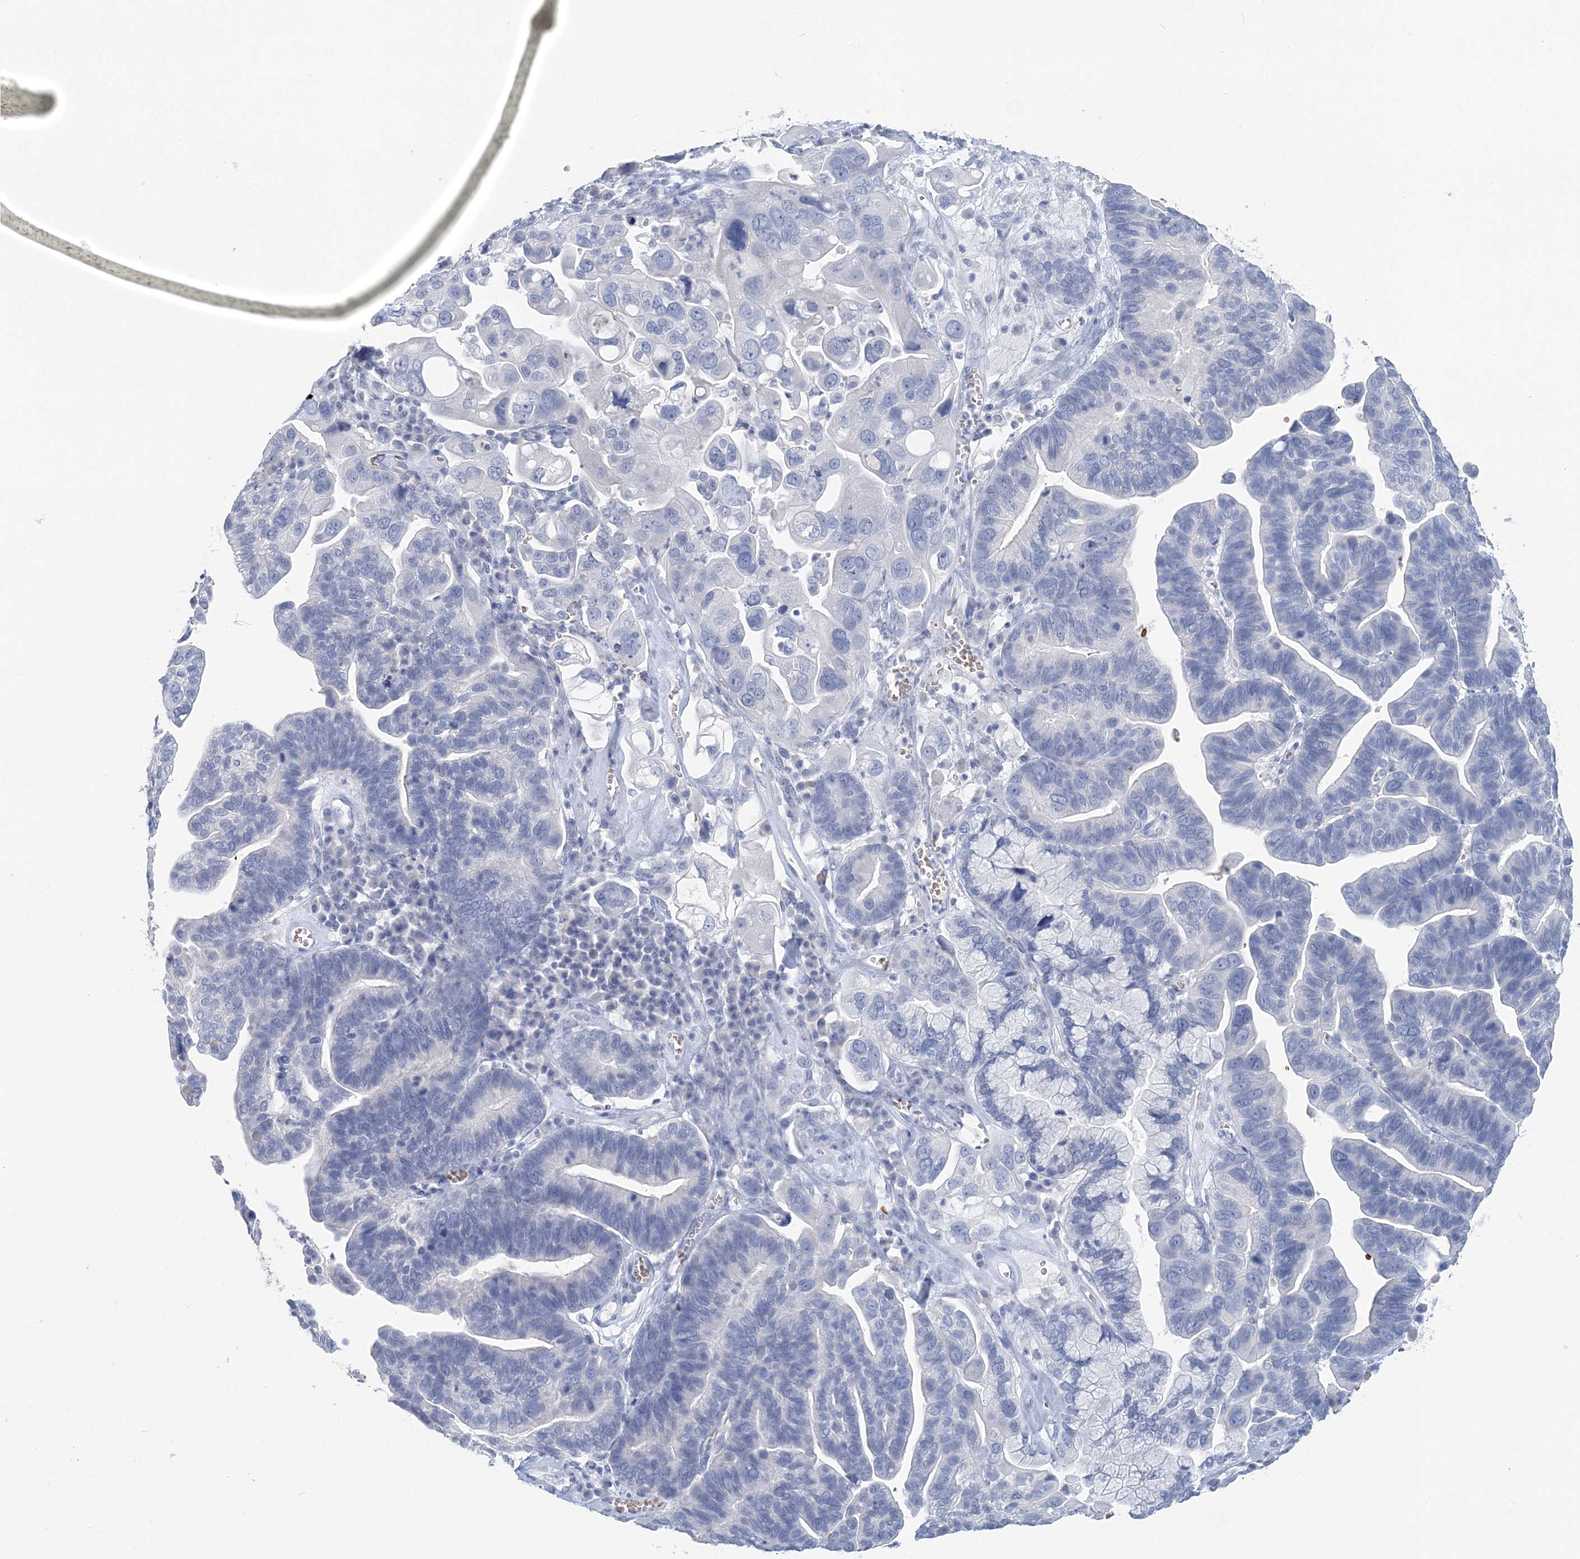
{"staining": {"intensity": "negative", "quantity": "none", "location": "none"}, "tissue": "ovarian cancer", "cell_type": "Tumor cells", "image_type": "cancer", "snomed": [{"axis": "morphology", "description": "Cystadenocarcinoma, serous, NOS"}, {"axis": "topography", "description": "Ovary"}], "caption": "Immunohistochemical staining of ovarian cancer (serous cystadenocarcinoma) shows no significant expression in tumor cells.", "gene": "HBA2", "patient": {"sex": "female", "age": 56}}